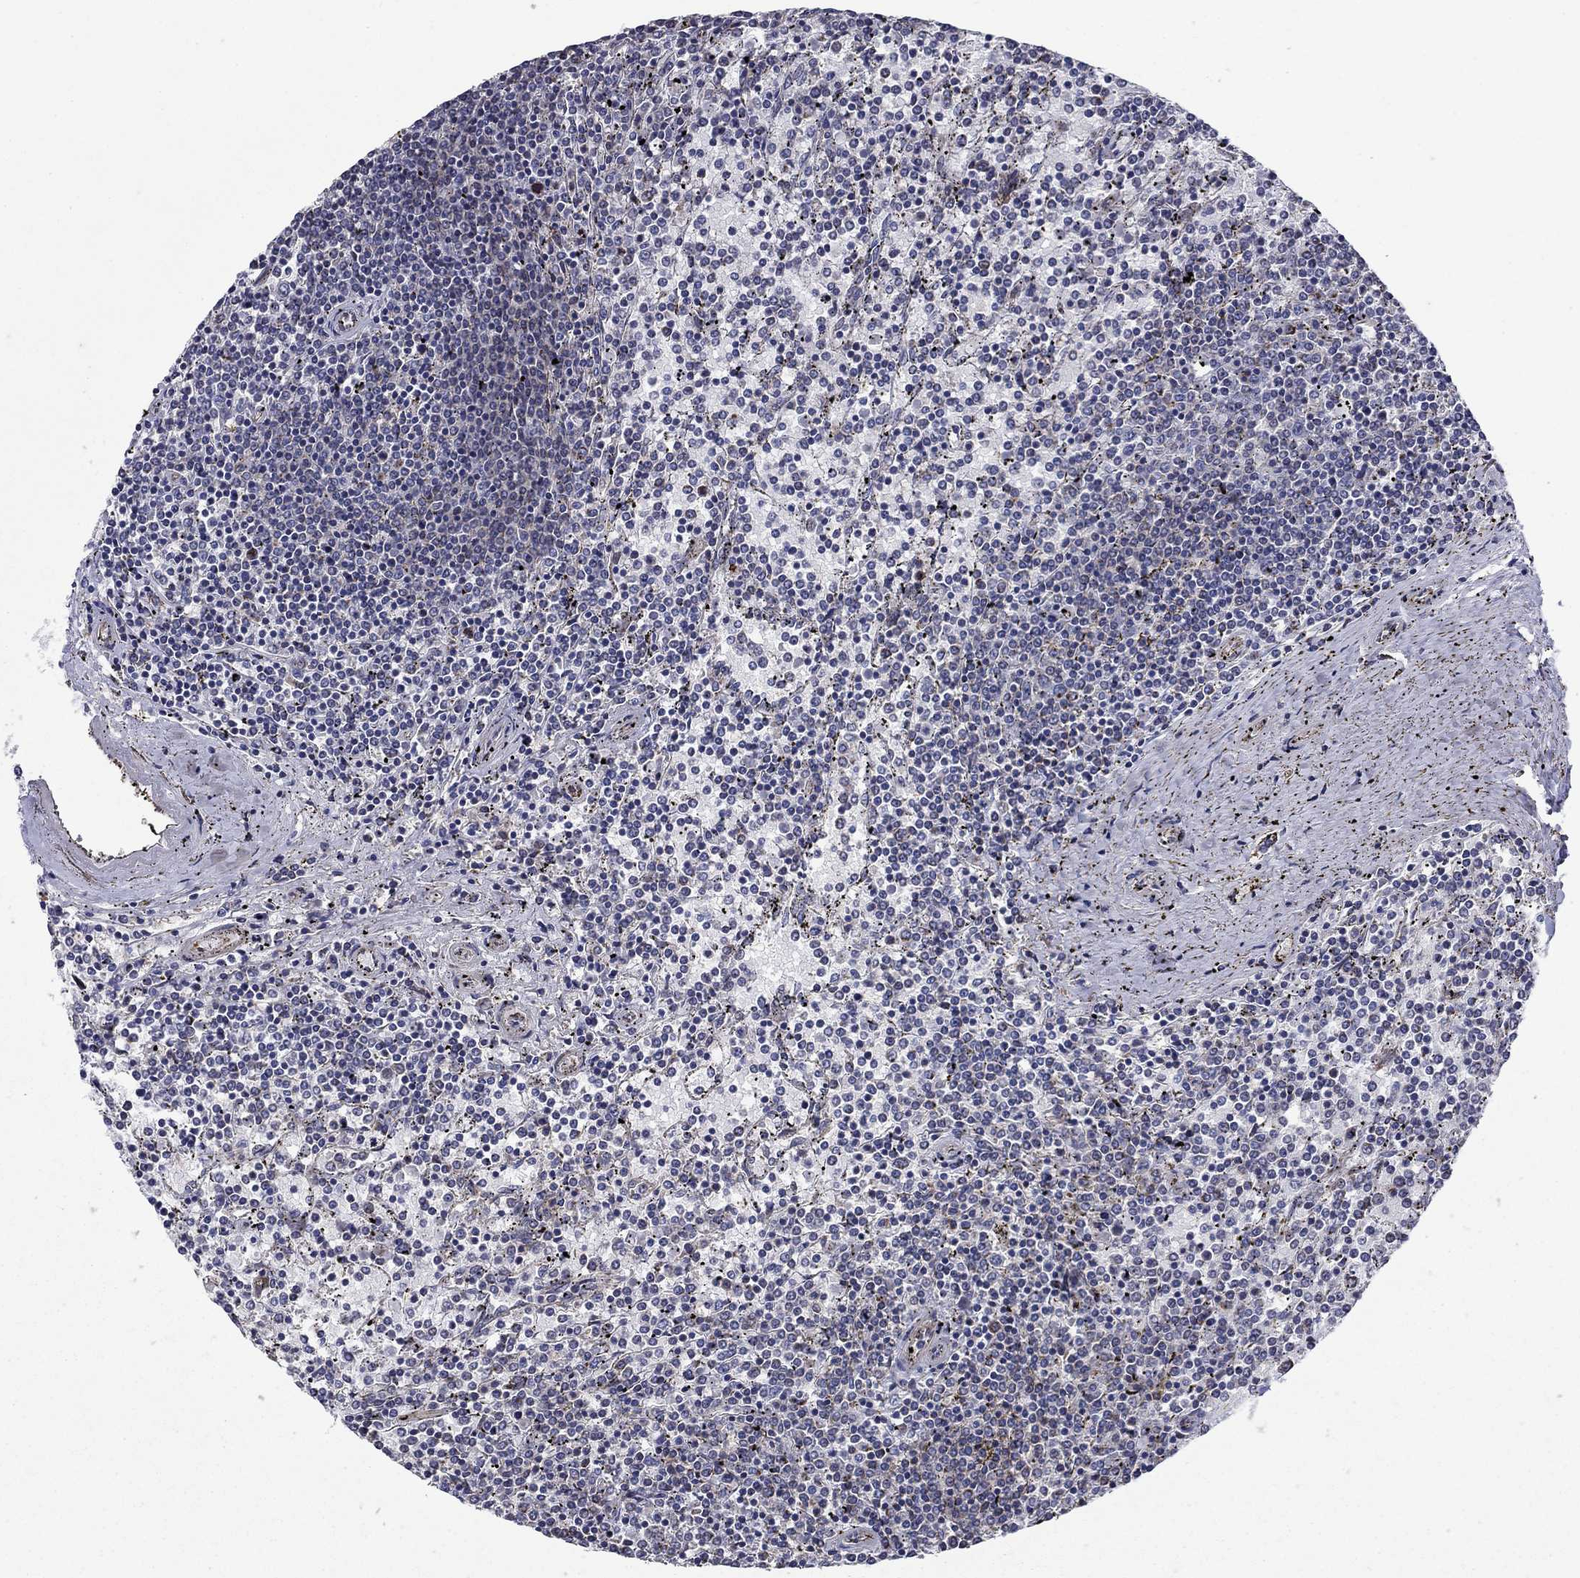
{"staining": {"intensity": "negative", "quantity": "none", "location": "none"}, "tissue": "lymphoma", "cell_type": "Tumor cells", "image_type": "cancer", "snomed": [{"axis": "morphology", "description": "Malignant lymphoma, non-Hodgkin's type, Low grade"}, {"axis": "topography", "description": "Spleen"}], "caption": "This is an immunohistochemistry image of lymphoma. There is no staining in tumor cells.", "gene": "SLC7A1", "patient": {"sex": "female", "age": 77}}